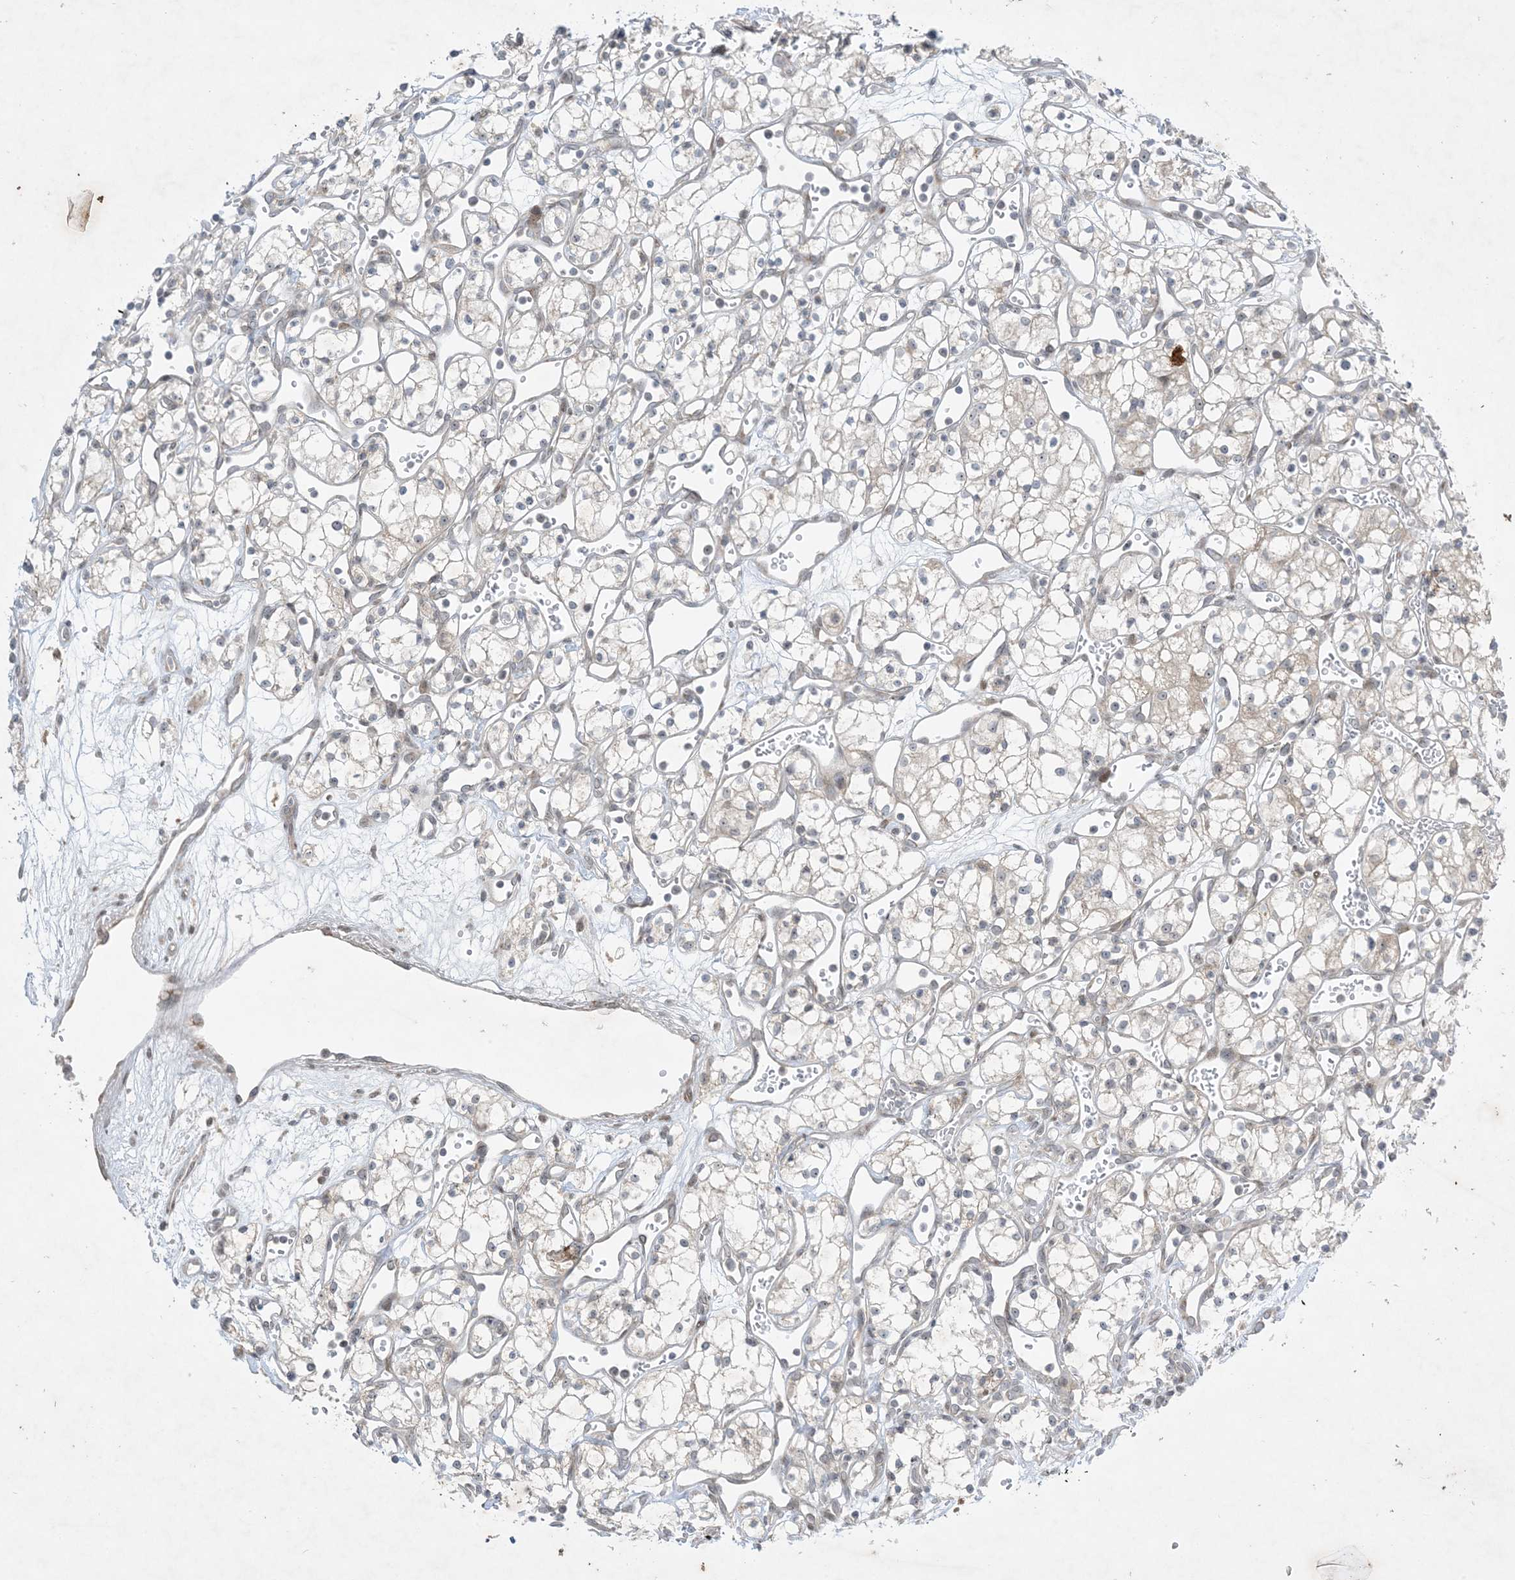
{"staining": {"intensity": "negative", "quantity": "none", "location": "none"}, "tissue": "renal cancer", "cell_type": "Tumor cells", "image_type": "cancer", "snomed": [{"axis": "morphology", "description": "Adenocarcinoma, NOS"}, {"axis": "topography", "description": "Kidney"}], "caption": "Tumor cells are negative for protein expression in human renal cancer. (DAB (3,3'-diaminobenzidine) immunohistochemistry, high magnification).", "gene": "SOGA3", "patient": {"sex": "male", "age": 59}}